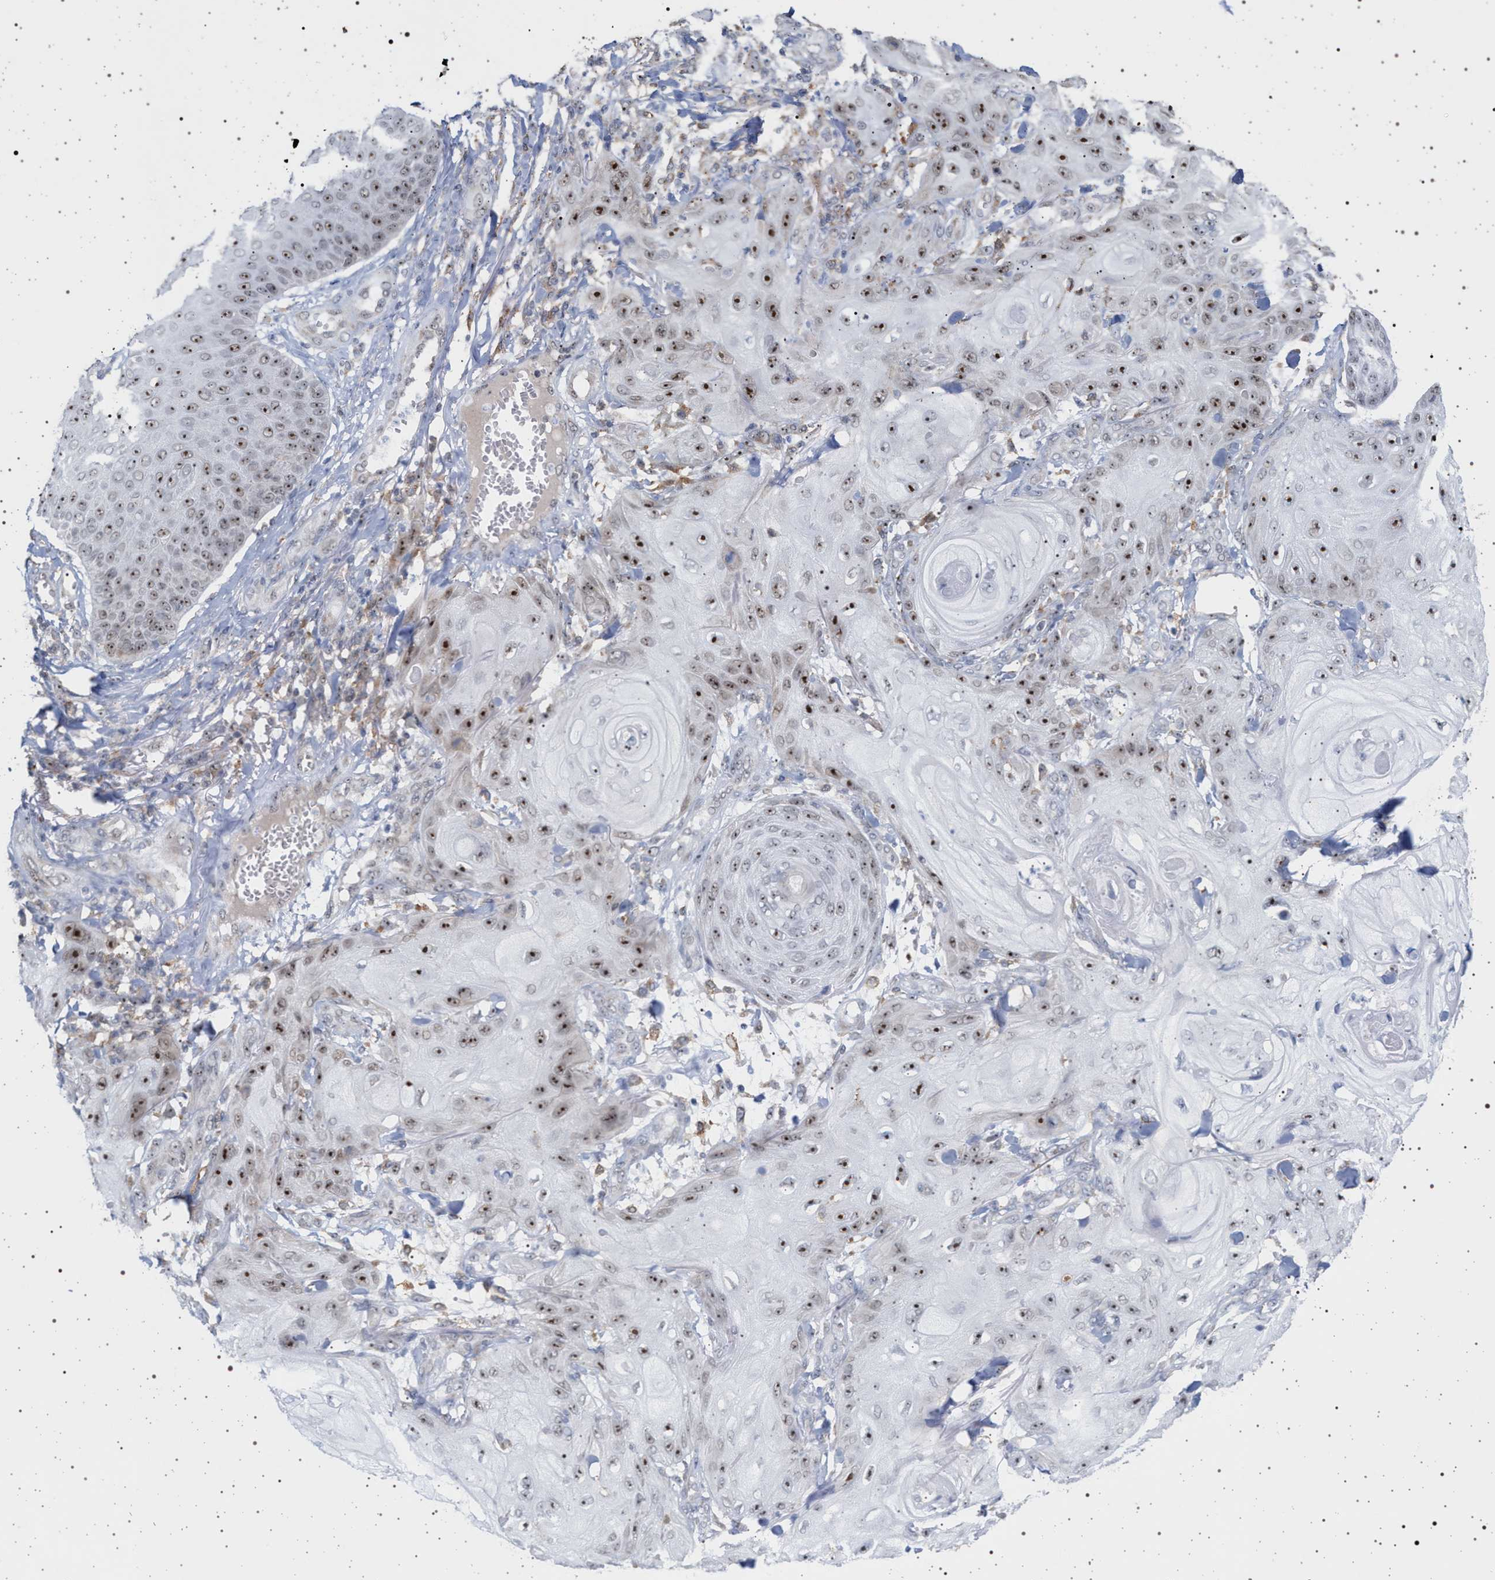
{"staining": {"intensity": "moderate", "quantity": "25%-75%", "location": "nuclear"}, "tissue": "skin cancer", "cell_type": "Tumor cells", "image_type": "cancer", "snomed": [{"axis": "morphology", "description": "Squamous cell carcinoma, NOS"}, {"axis": "topography", "description": "Skin"}], "caption": "Protein expression analysis of human skin squamous cell carcinoma reveals moderate nuclear staining in approximately 25%-75% of tumor cells.", "gene": "ELAC2", "patient": {"sex": "male", "age": 74}}